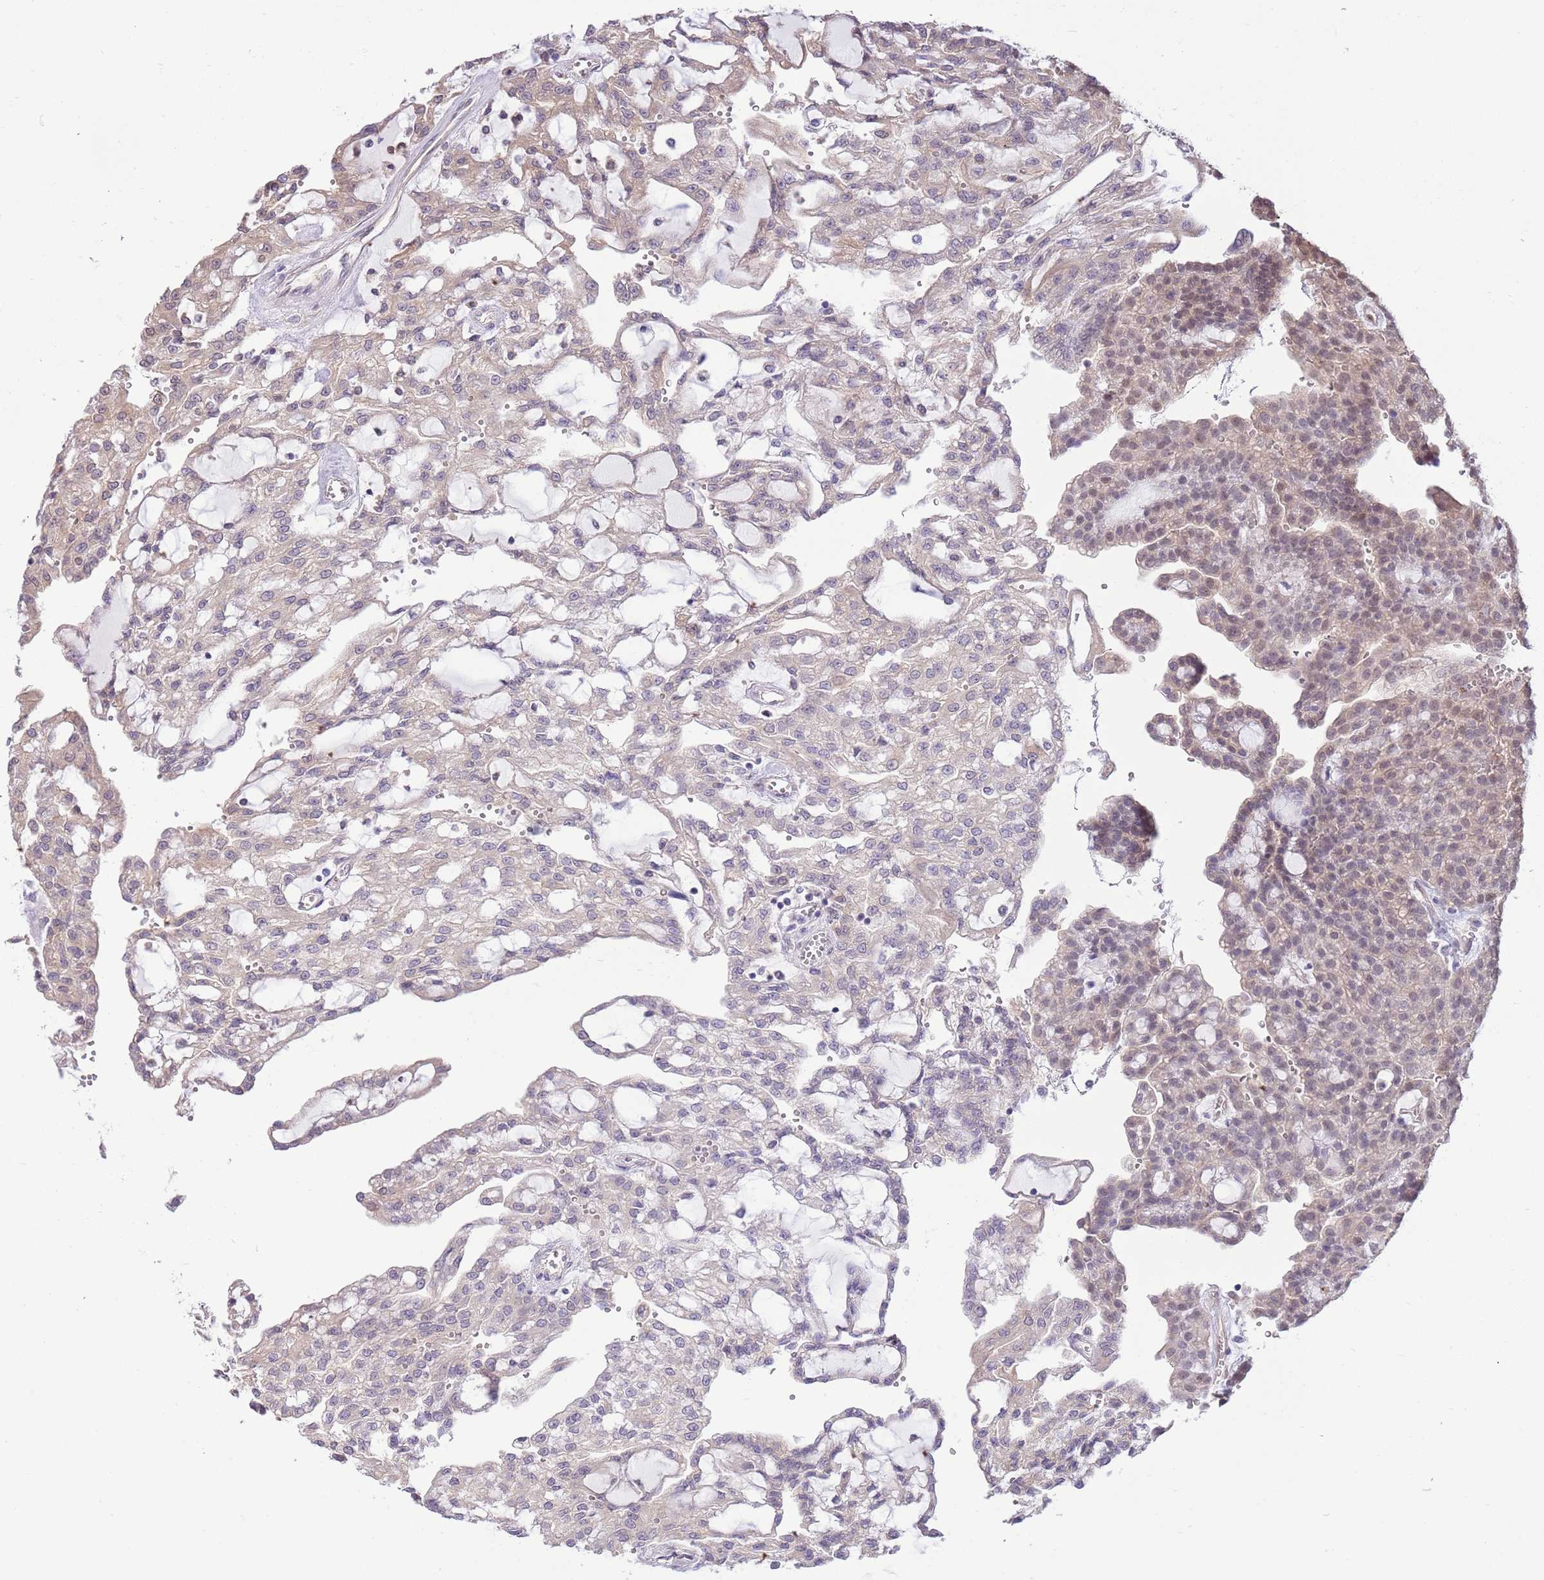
{"staining": {"intensity": "negative", "quantity": "none", "location": "none"}, "tissue": "renal cancer", "cell_type": "Tumor cells", "image_type": "cancer", "snomed": [{"axis": "morphology", "description": "Adenocarcinoma, NOS"}, {"axis": "topography", "description": "Kidney"}], "caption": "Tumor cells are negative for protein expression in human renal cancer.", "gene": "NSFL1C", "patient": {"sex": "male", "age": 63}}